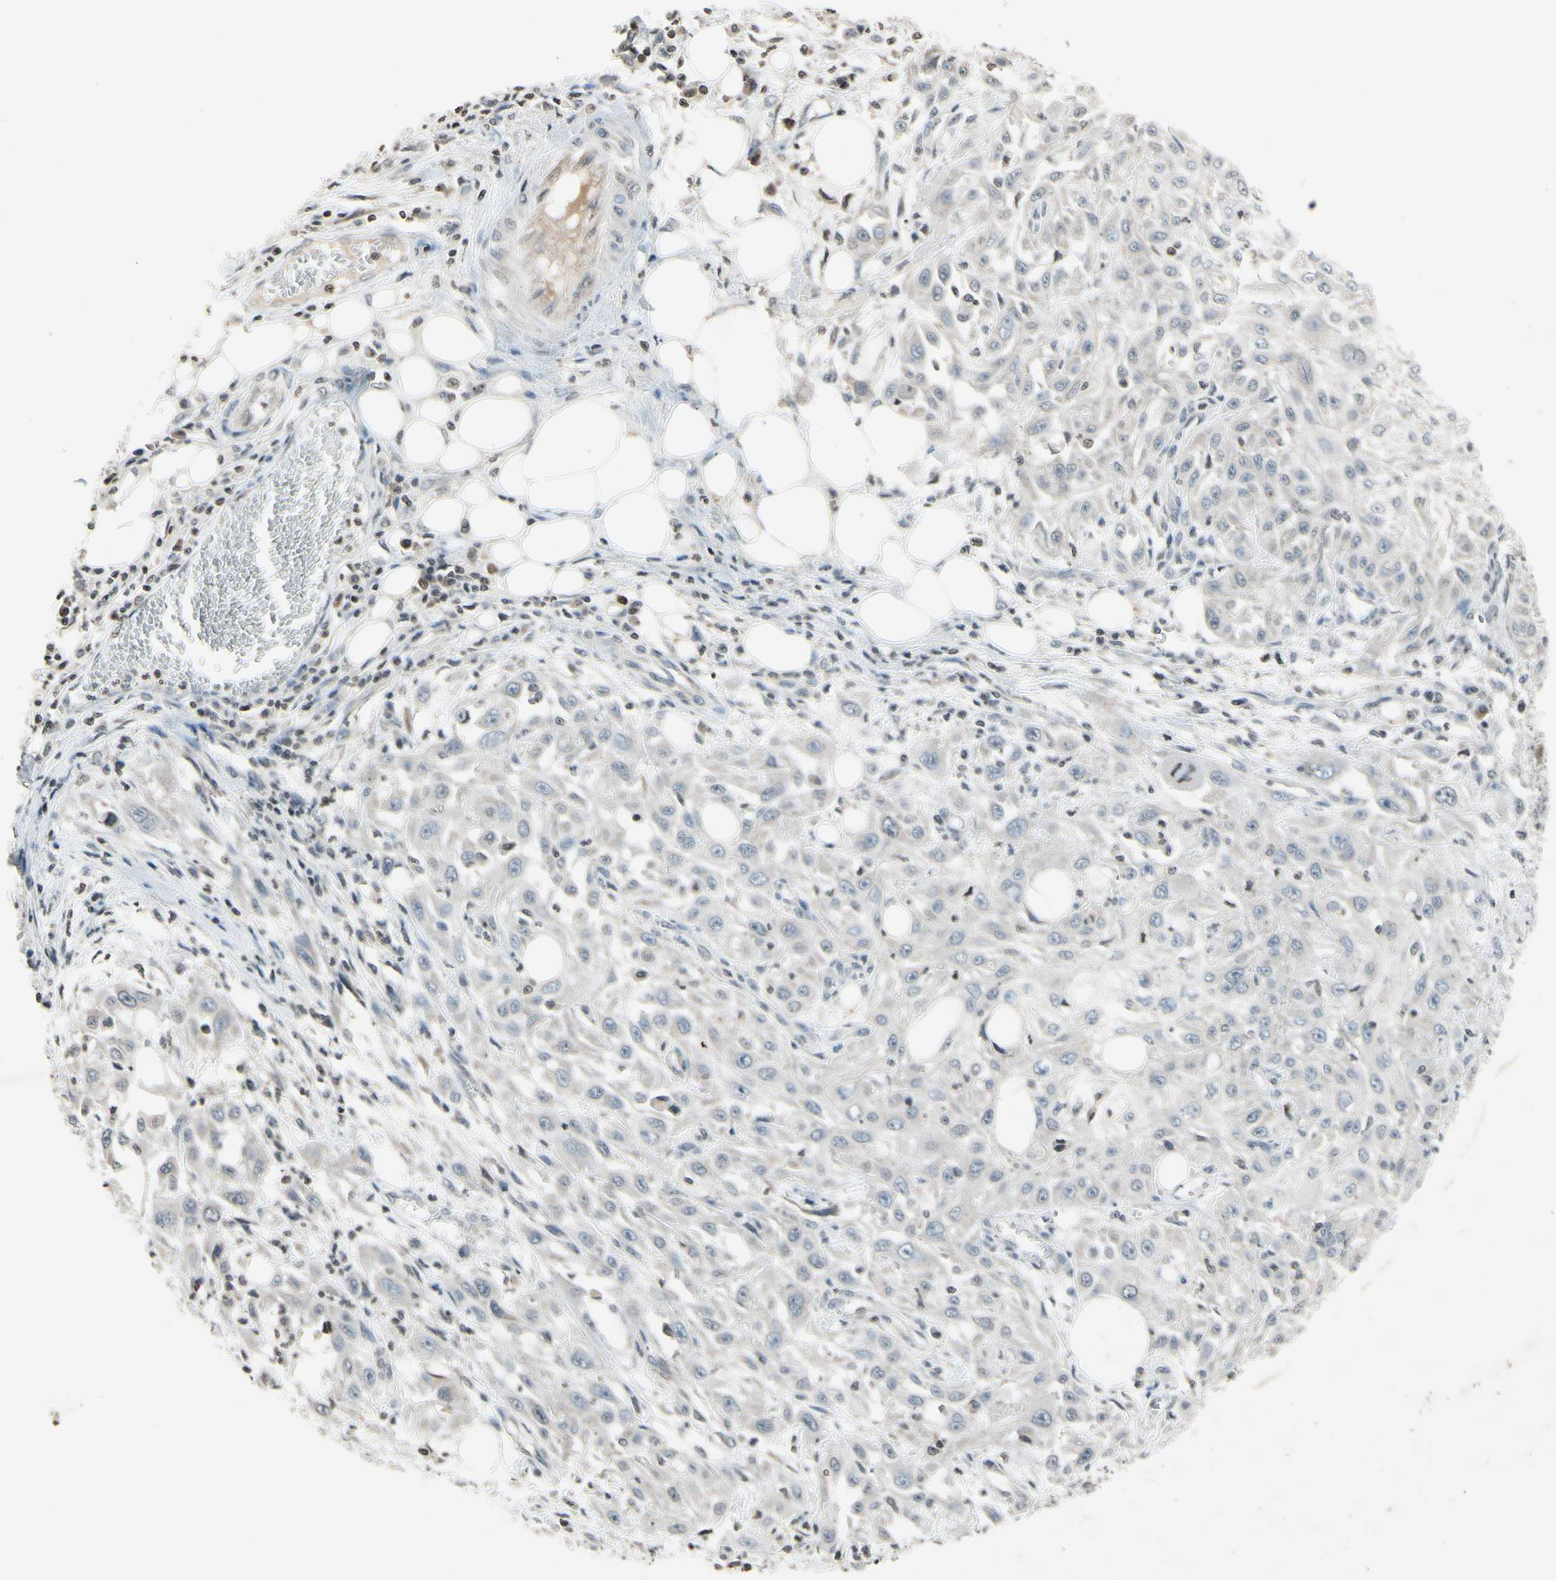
{"staining": {"intensity": "weak", "quantity": "<25%", "location": "cytoplasmic/membranous"}, "tissue": "skin cancer", "cell_type": "Tumor cells", "image_type": "cancer", "snomed": [{"axis": "morphology", "description": "Squamous cell carcinoma, NOS"}, {"axis": "topography", "description": "Skin"}], "caption": "Squamous cell carcinoma (skin) was stained to show a protein in brown. There is no significant expression in tumor cells. (DAB IHC with hematoxylin counter stain).", "gene": "CLDN11", "patient": {"sex": "male", "age": 75}}